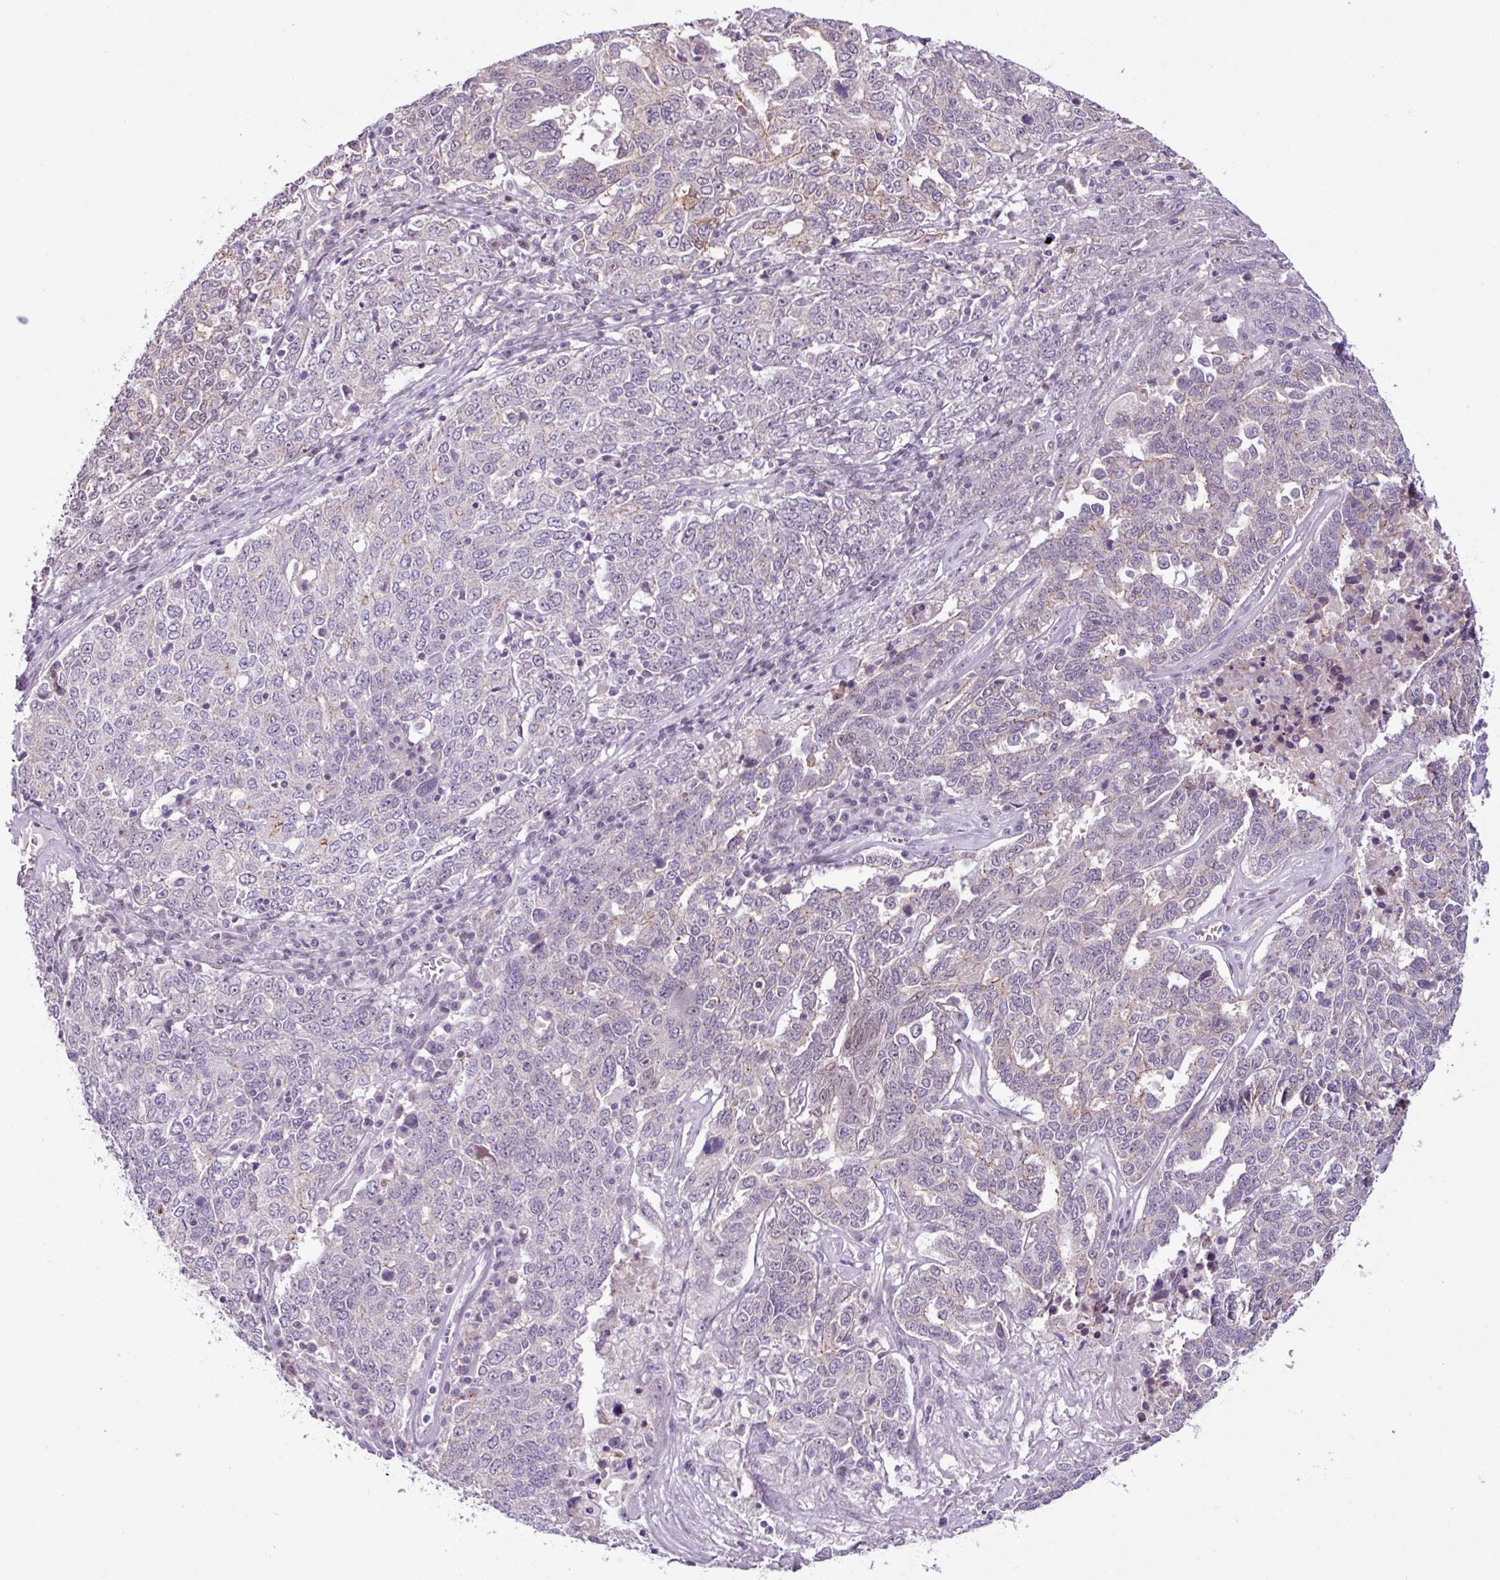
{"staining": {"intensity": "weak", "quantity": "<25%", "location": "cytoplasmic/membranous"}, "tissue": "ovarian cancer", "cell_type": "Tumor cells", "image_type": "cancer", "snomed": [{"axis": "morphology", "description": "Carcinoma, endometroid"}, {"axis": "topography", "description": "Ovary"}], "caption": "IHC histopathology image of neoplastic tissue: ovarian cancer (endometroid carcinoma) stained with DAB (3,3'-diaminobenzidine) exhibits no significant protein positivity in tumor cells.", "gene": "PNMA6A", "patient": {"sex": "female", "age": 62}}